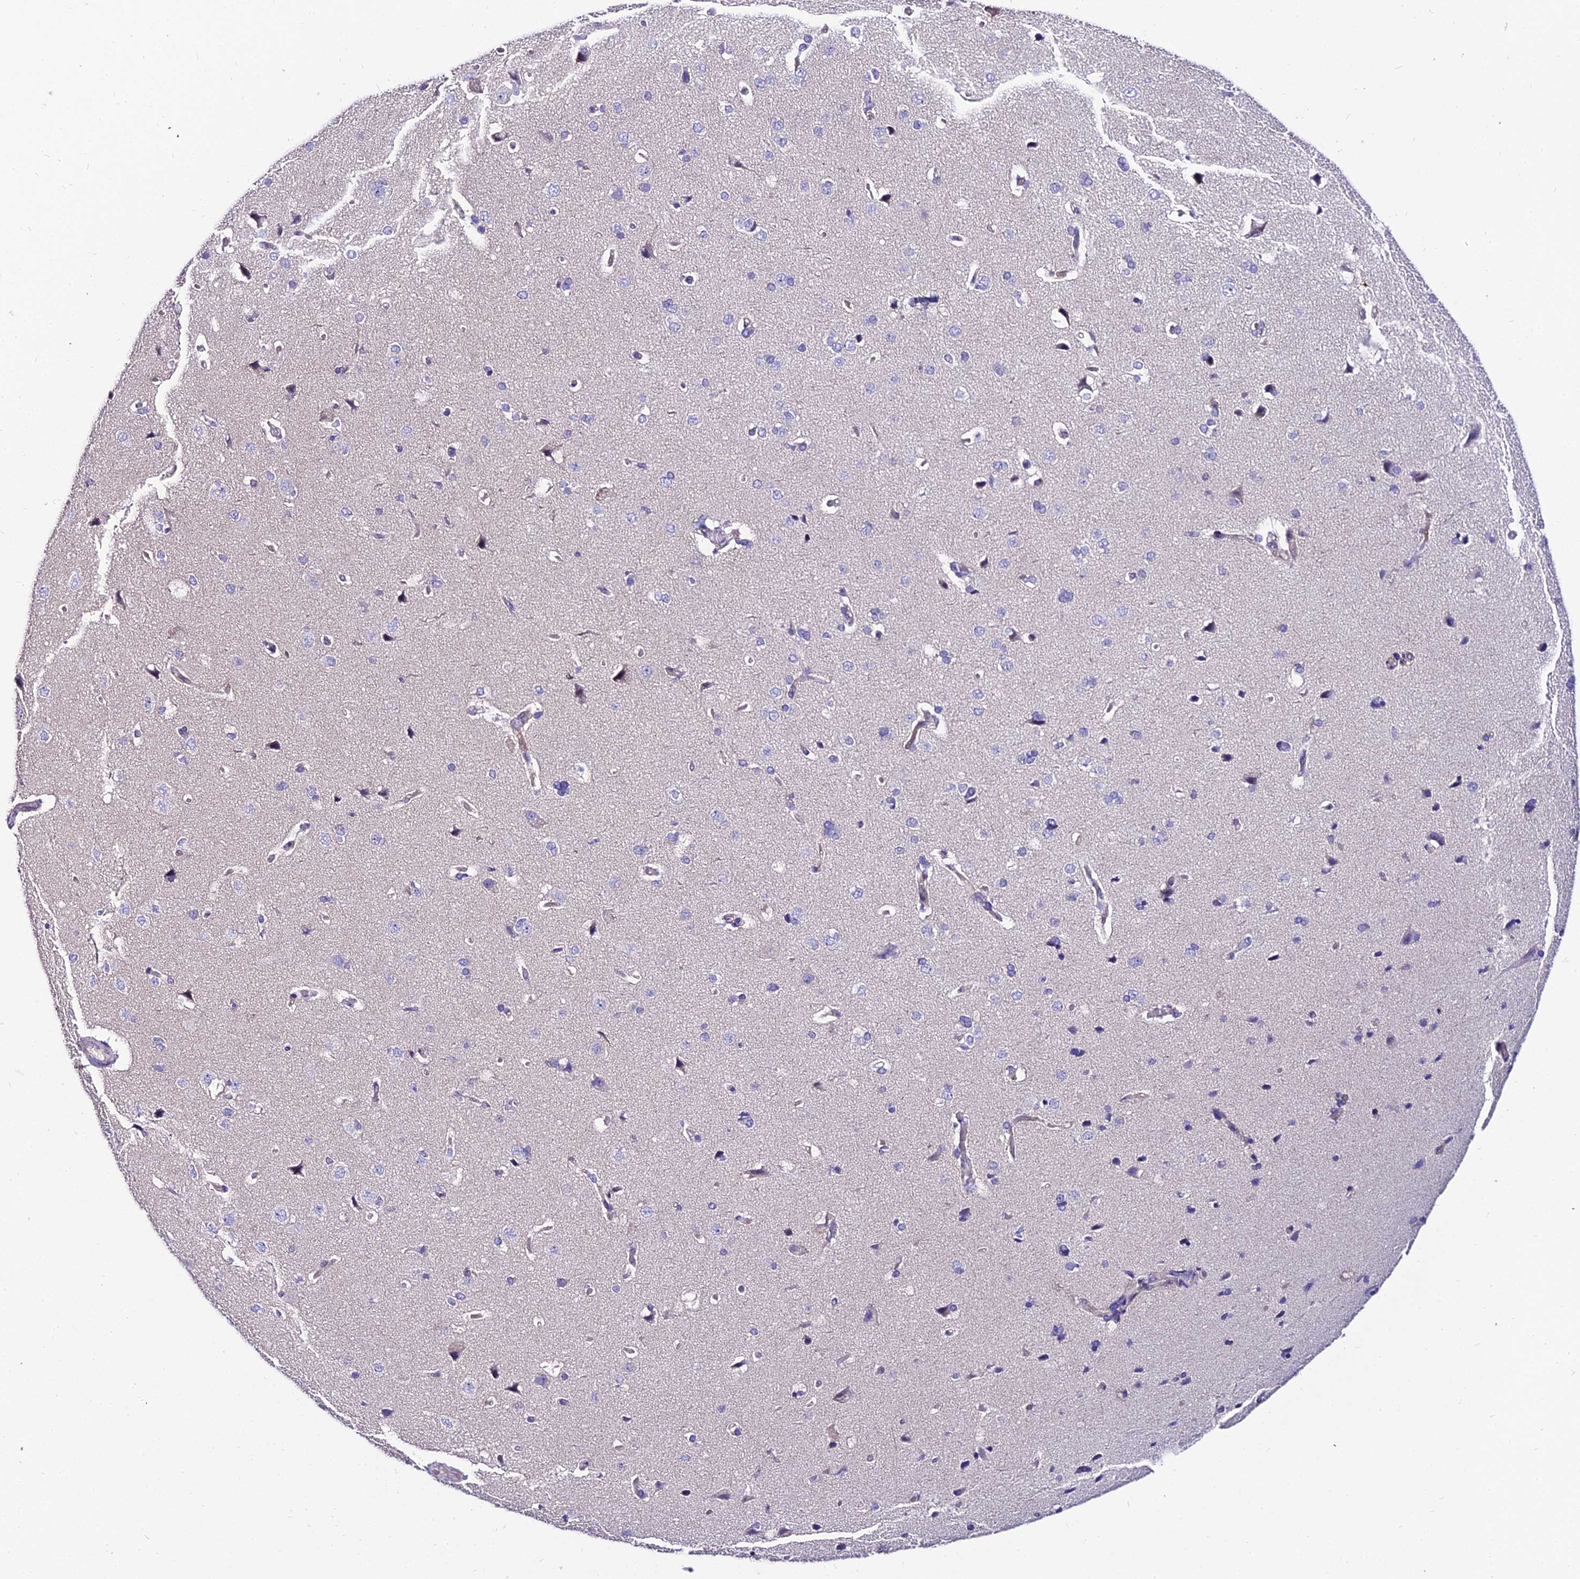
{"staining": {"intensity": "weak", "quantity": "25%-75%", "location": "cytoplasmic/membranous"}, "tissue": "cerebral cortex", "cell_type": "Endothelial cells", "image_type": "normal", "snomed": [{"axis": "morphology", "description": "Normal tissue, NOS"}, {"axis": "topography", "description": "Cerebral cortex"}], "caption": "A high-resolution photomicrograph shows immunohistochemistry (IHC) staining of unremarkable cerebral cortex, which exhibits weak cytoplasmic/membranous staining in approximately 25%-75% of endothelial cells.", "gene": "SHQ1", "patient": {"sex": "male", "age": 62}}